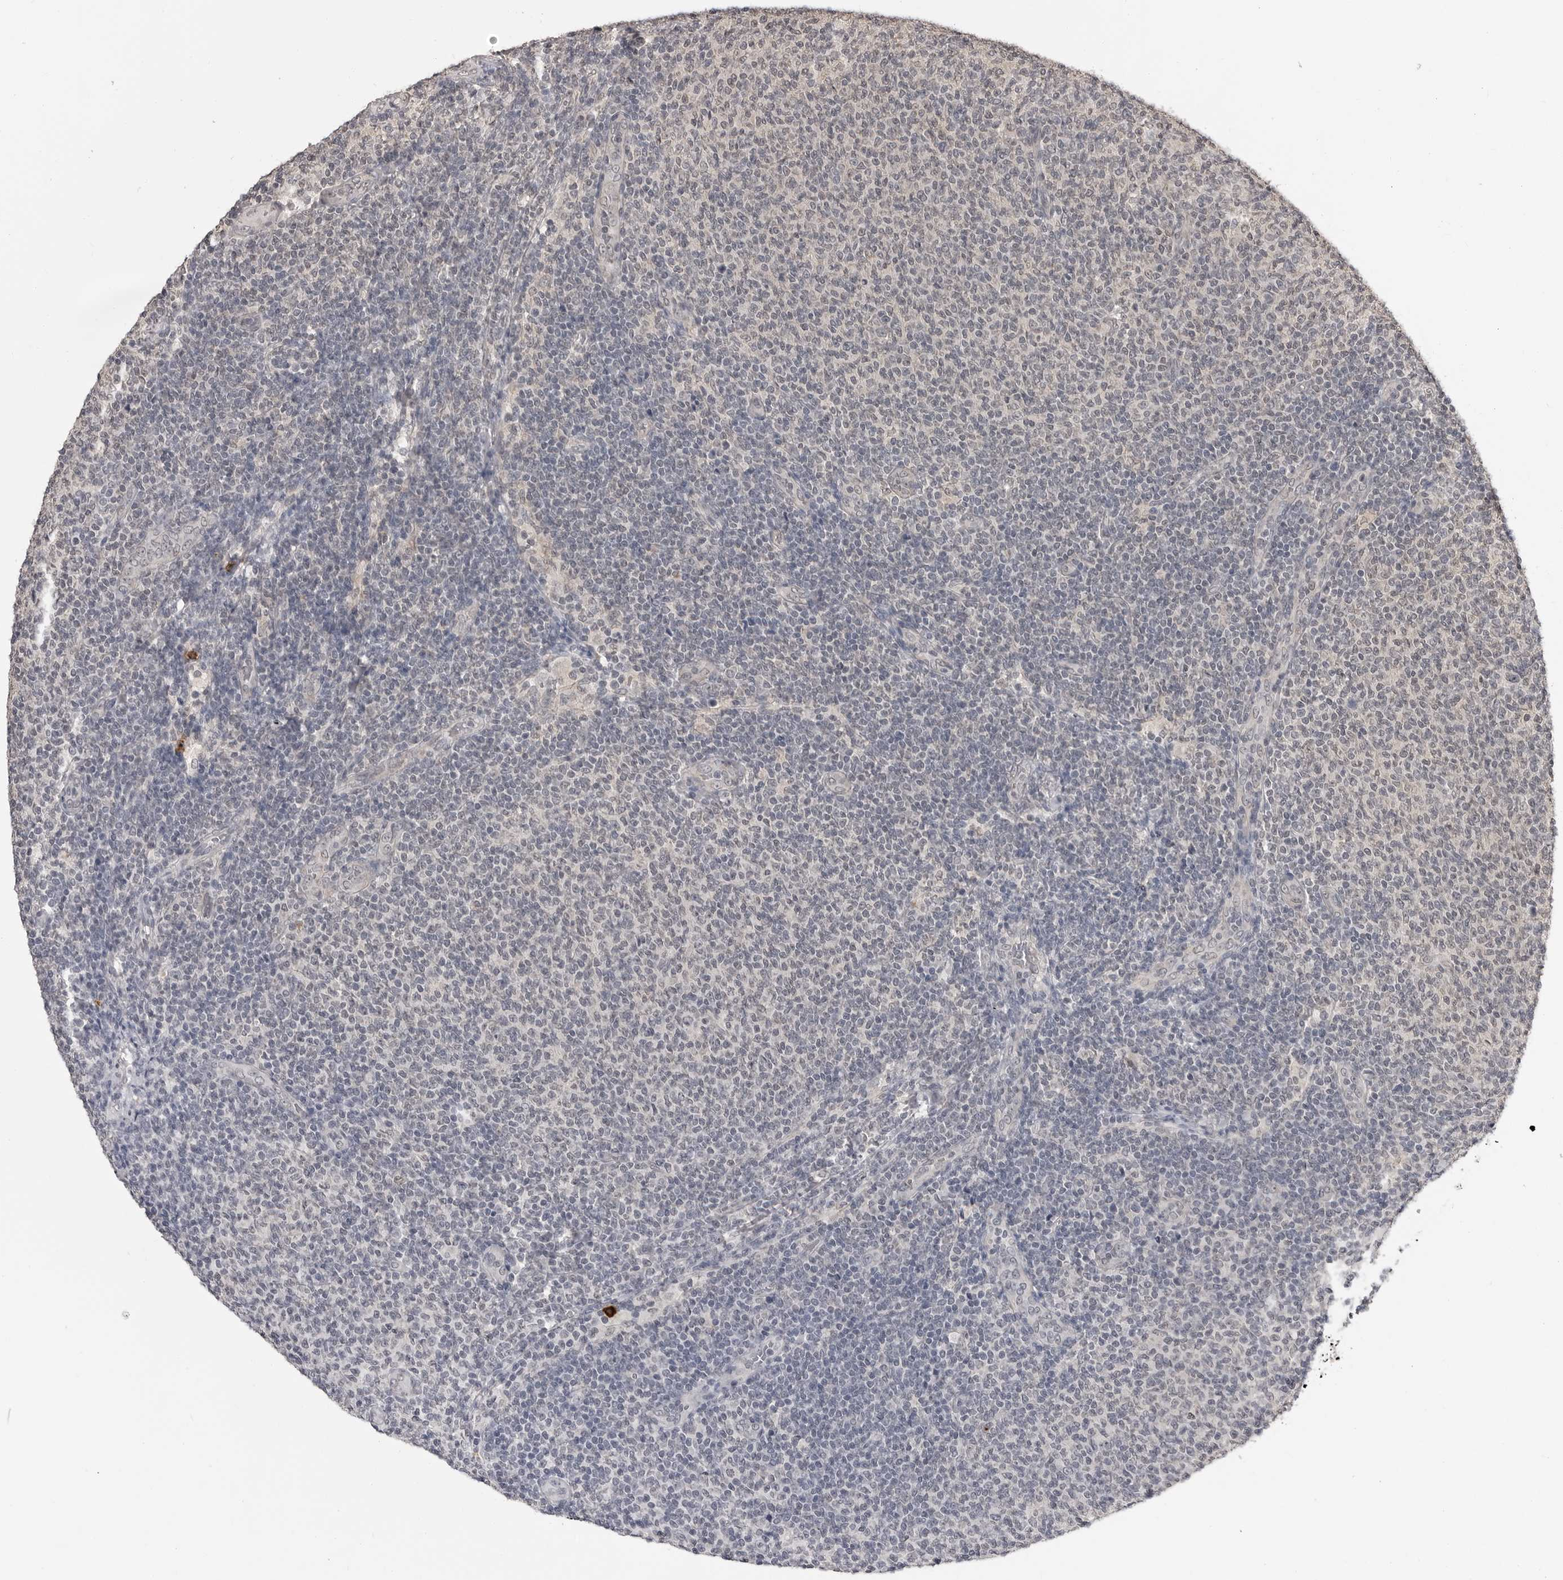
{"staining": {"intensity": "negative", "quantity": "none", "location": "none"}, "tissue": "lymphoma", "cell_type": "Tumor cells", "image_type": "cancer", "snomed": [{"axis": "morphology", "description": "Malignant lymphoma, non-Hodgkin's type, Low grade"}, {"axis": "topography", "description": "Lymph node"}], "caption": "A high-resolution micrograph shows immunohistochemistry staining of low-grade malignant lymphoma, non-Hodgkin's type, which demonstrates no significant expression in tumor cells.", "gene": "IL24", "patient": {"sex": "male", "age": 66}}